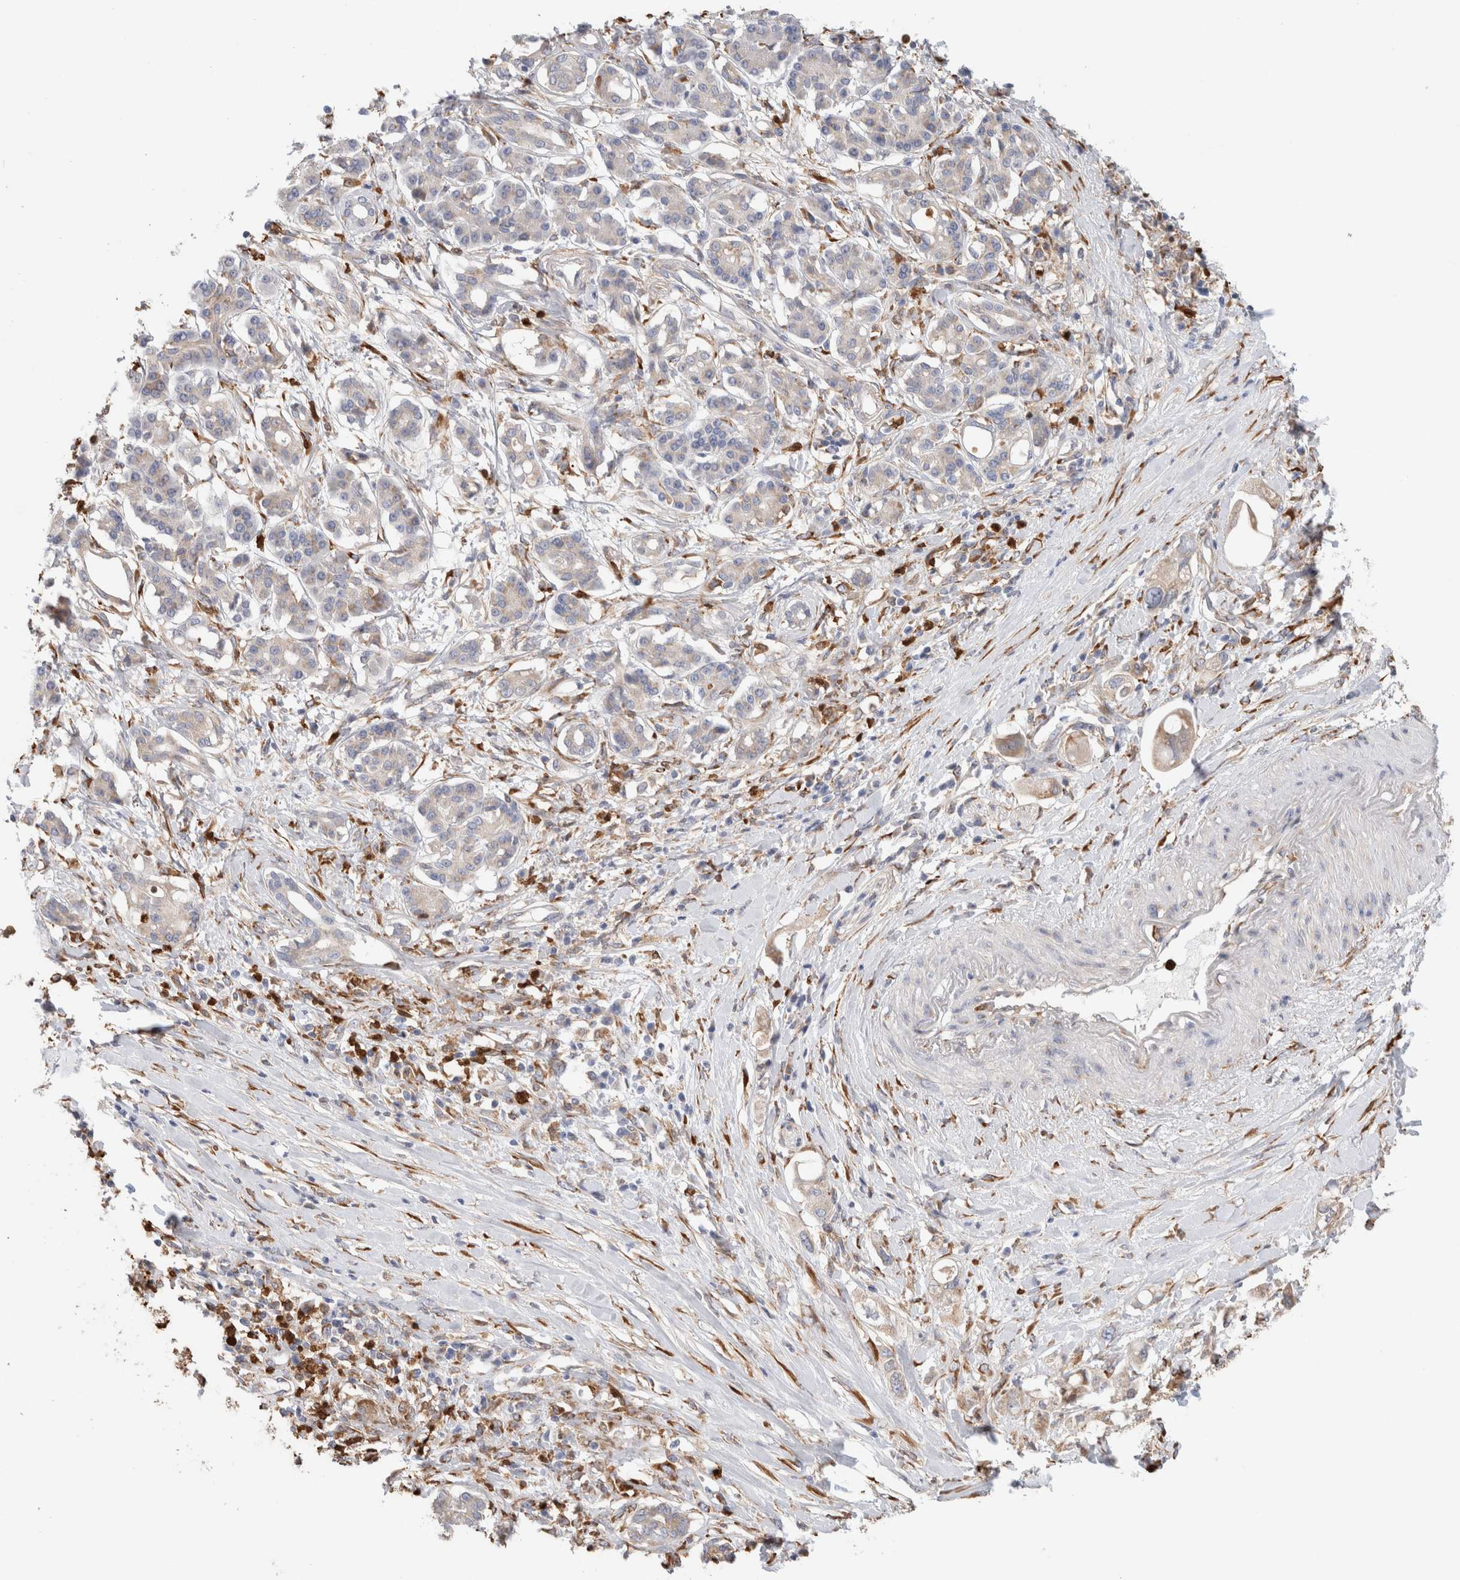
{"staining": {"intensity": "weak", "quantity": ">75%", "location": "cytoplasmic/membranous"}, "tissue": "pancreatic cancer", "cell_type": "Tumor cells", "image_type": "cancer", "snomed": [{"axis": "morphology", "description": "Adenocarcinoma, NOS"}, {"axis": "topography", "description": "Pancreas"}], "caption": "This is an image of immunohistochemistry (IHC) staining of pancreatic adenocarcinoma, which shows weak expression in the cytoplasmic/membranous of tumor cells.", "gene": "P4HA1", "patient": {"sex": "female", "age": 56}}